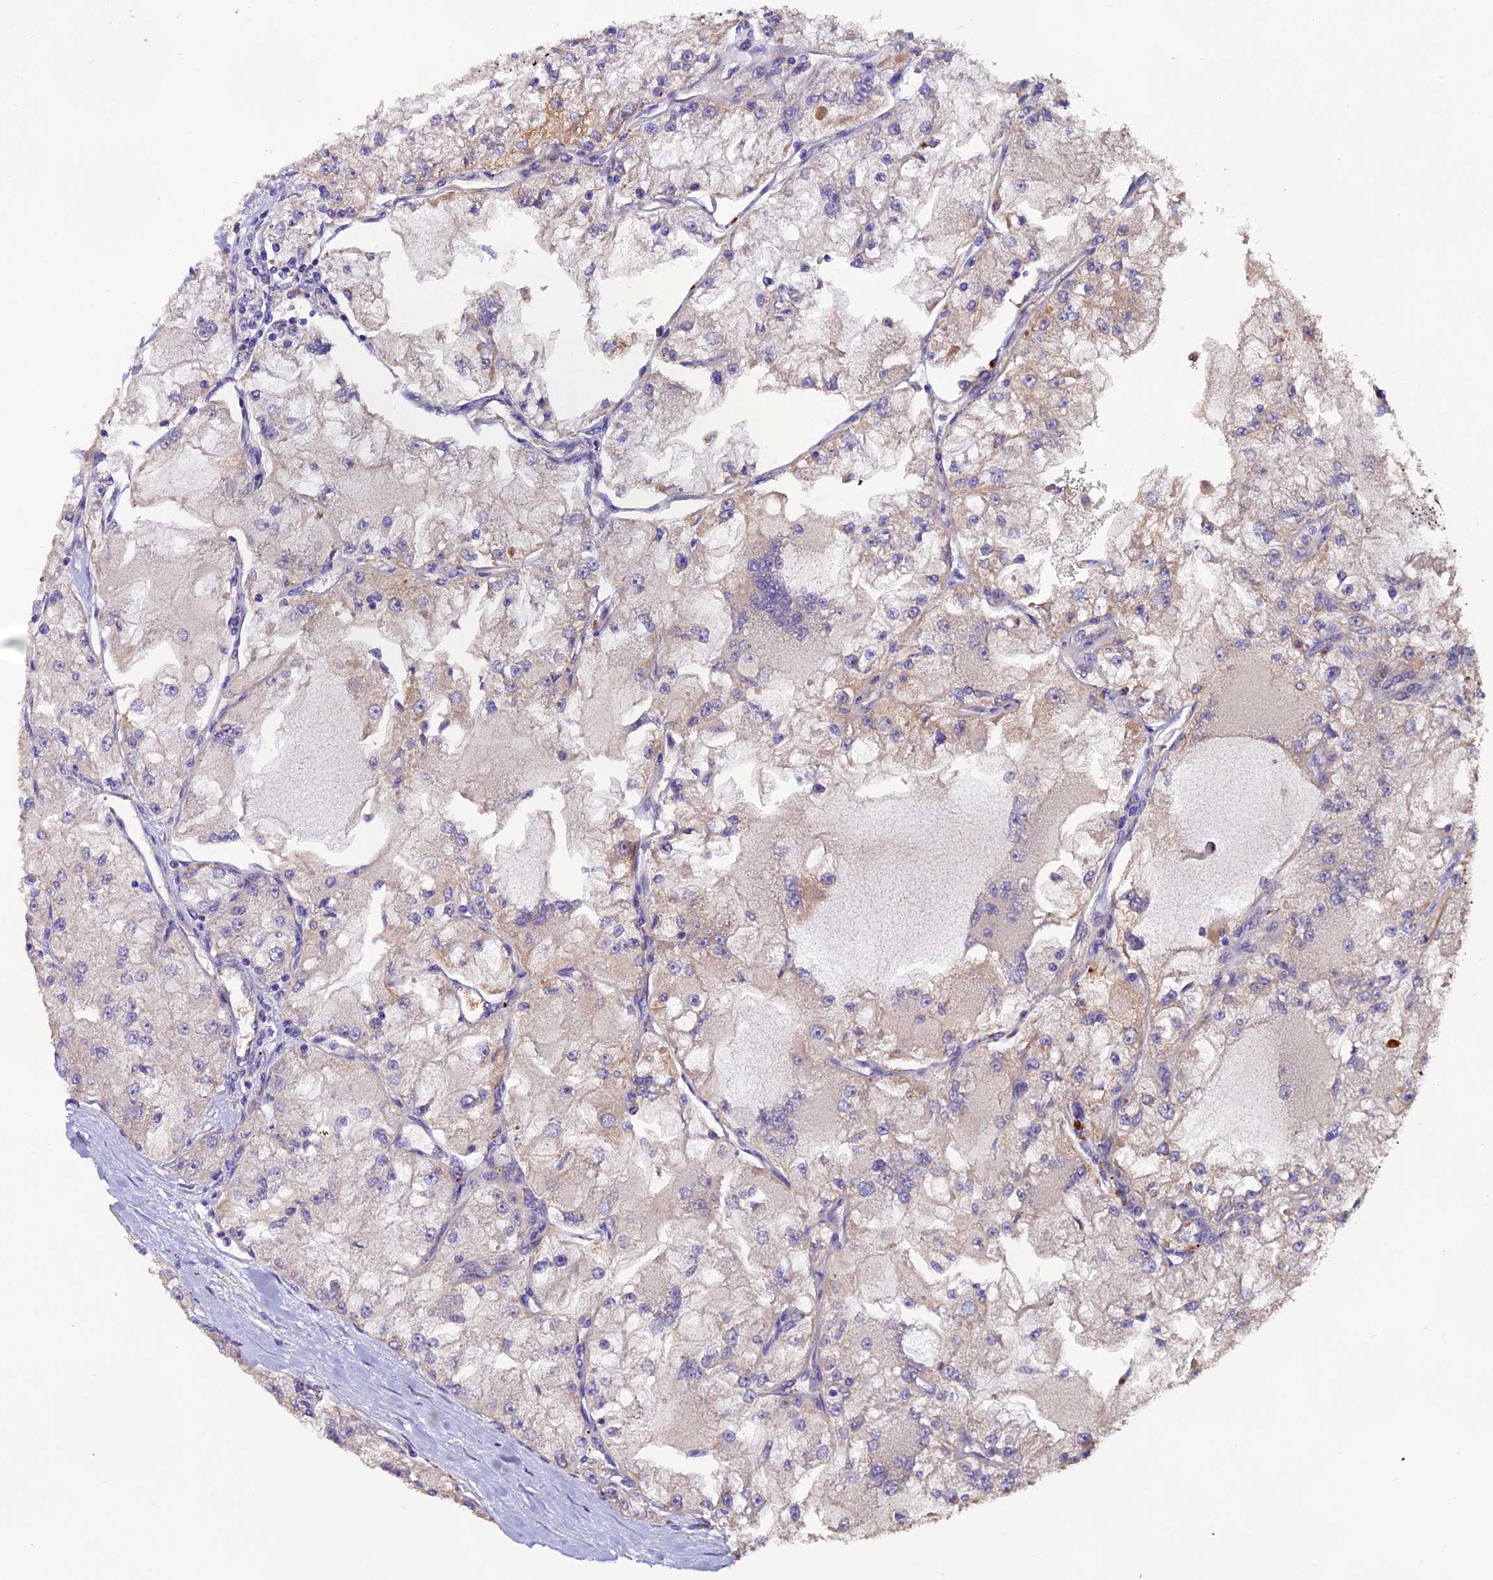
{"staining": {"intensity": "negative", "quantity": "none", "location": "none"}, "tissue": "renal cancer", "cell_type": "Tumor cells", "image_type": "cancer", "snomed": [{"axis": "morphology", "description": "Adenocarcinoma, NOS"}, {"axis": "topography", "description": "Kidney"}], "caption": "Histopathology image shows no protein expression in tumor cells of renal adenocarcinoma tissue.", "gene": "CLN5", "patient": {"sex": "female", "age": 72}}